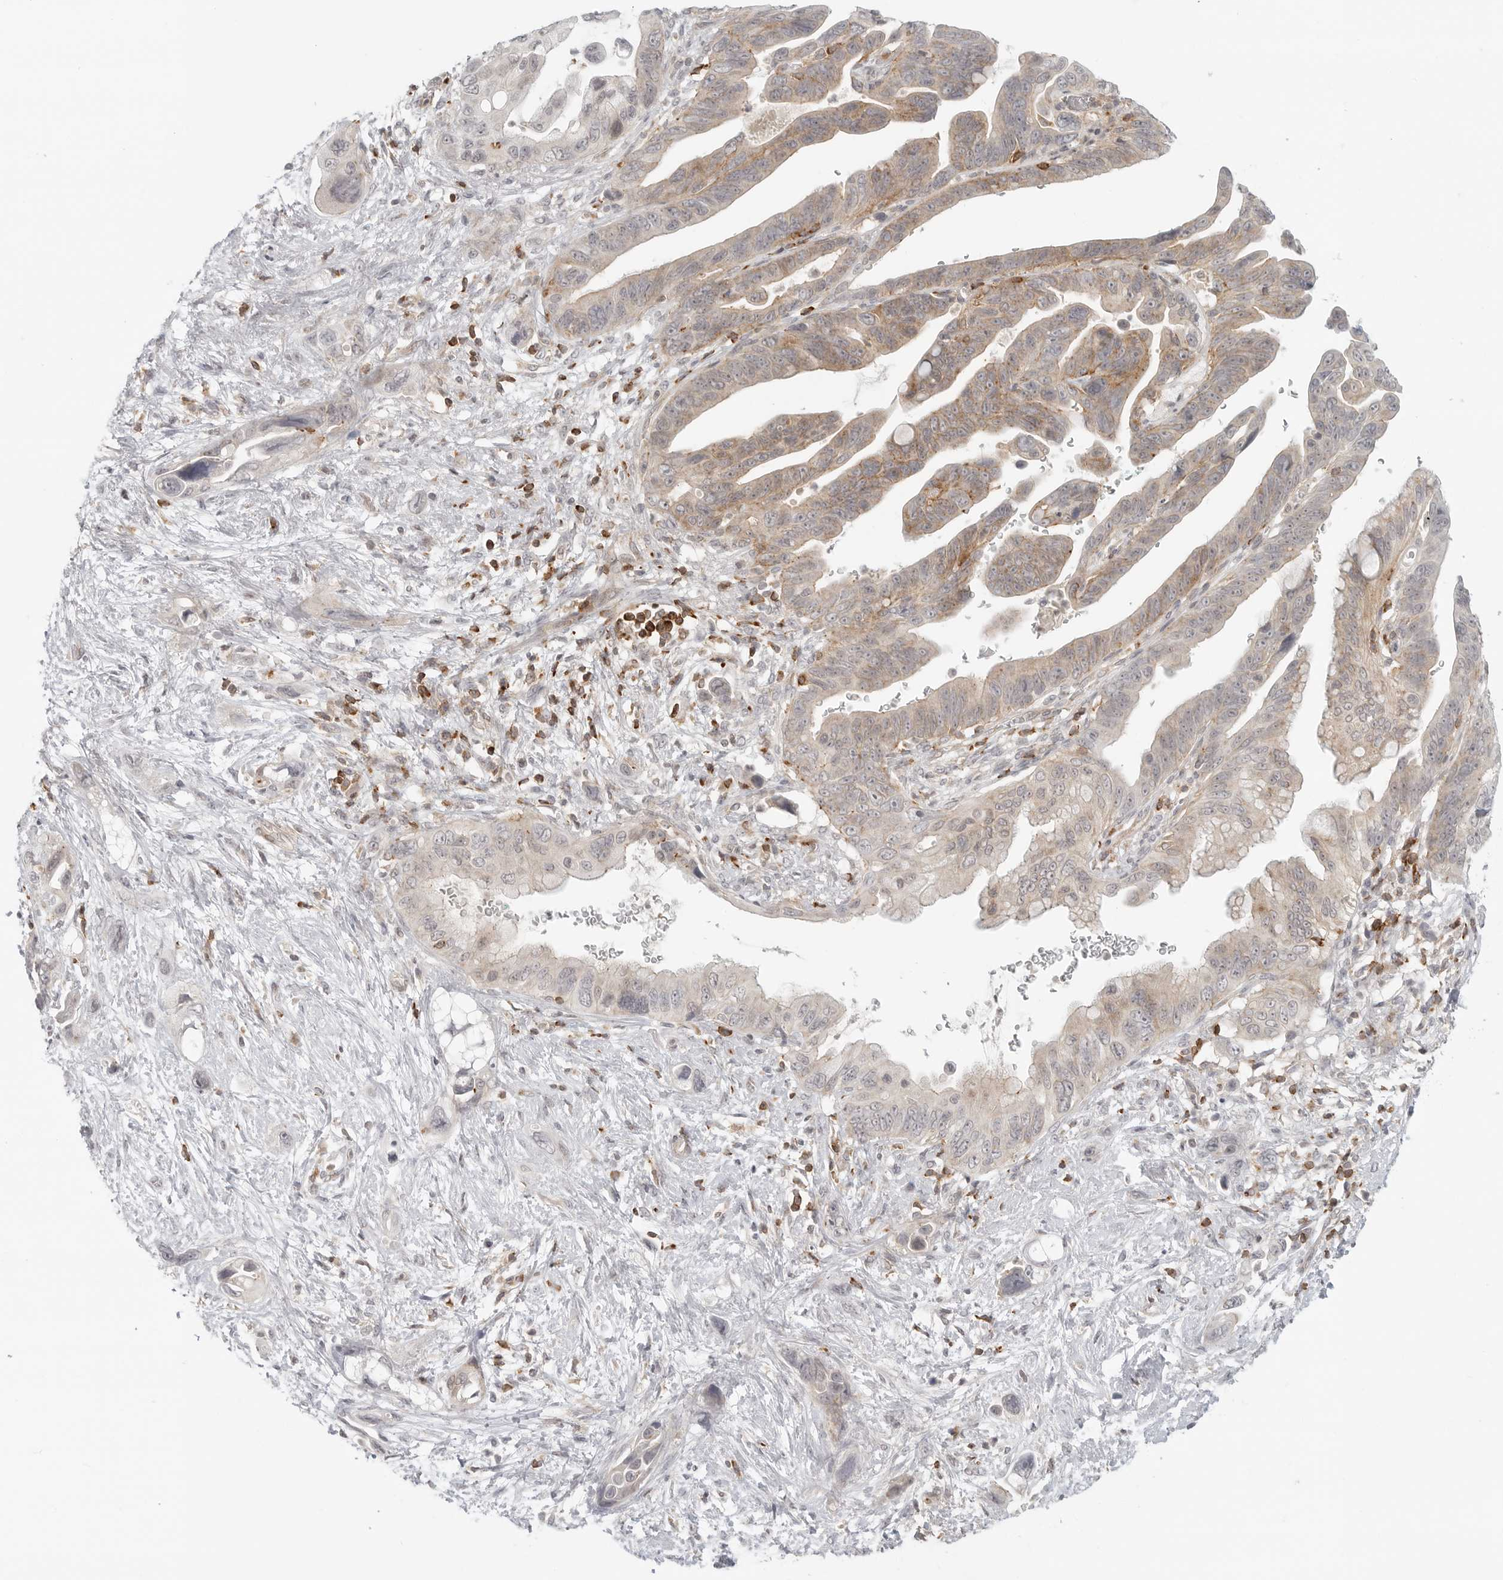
{"staining": {"intensity": "weak", "quantity": "25%-75%", "location": "cytoplasmic/membranous"}, "tissue": "pancreatic cancer", "cell_type": "Tumor cells", "image_type": "cancer", "snomed": [{"axis": "morphology", "description": "Adenocarcinoma, NOS"}, {"axis": "topography", "description": "Pancreas"}], "caption": "The photomicrograph shows a brown stain indicating the presence of a protein in the cytoplasmic/membranous of tumor cells in adenocarcinoma (pancreatic). Nuclei are stained in blue.", "gene": "SH3KBP1", "patient": {"sex": "female", "age": 72}}